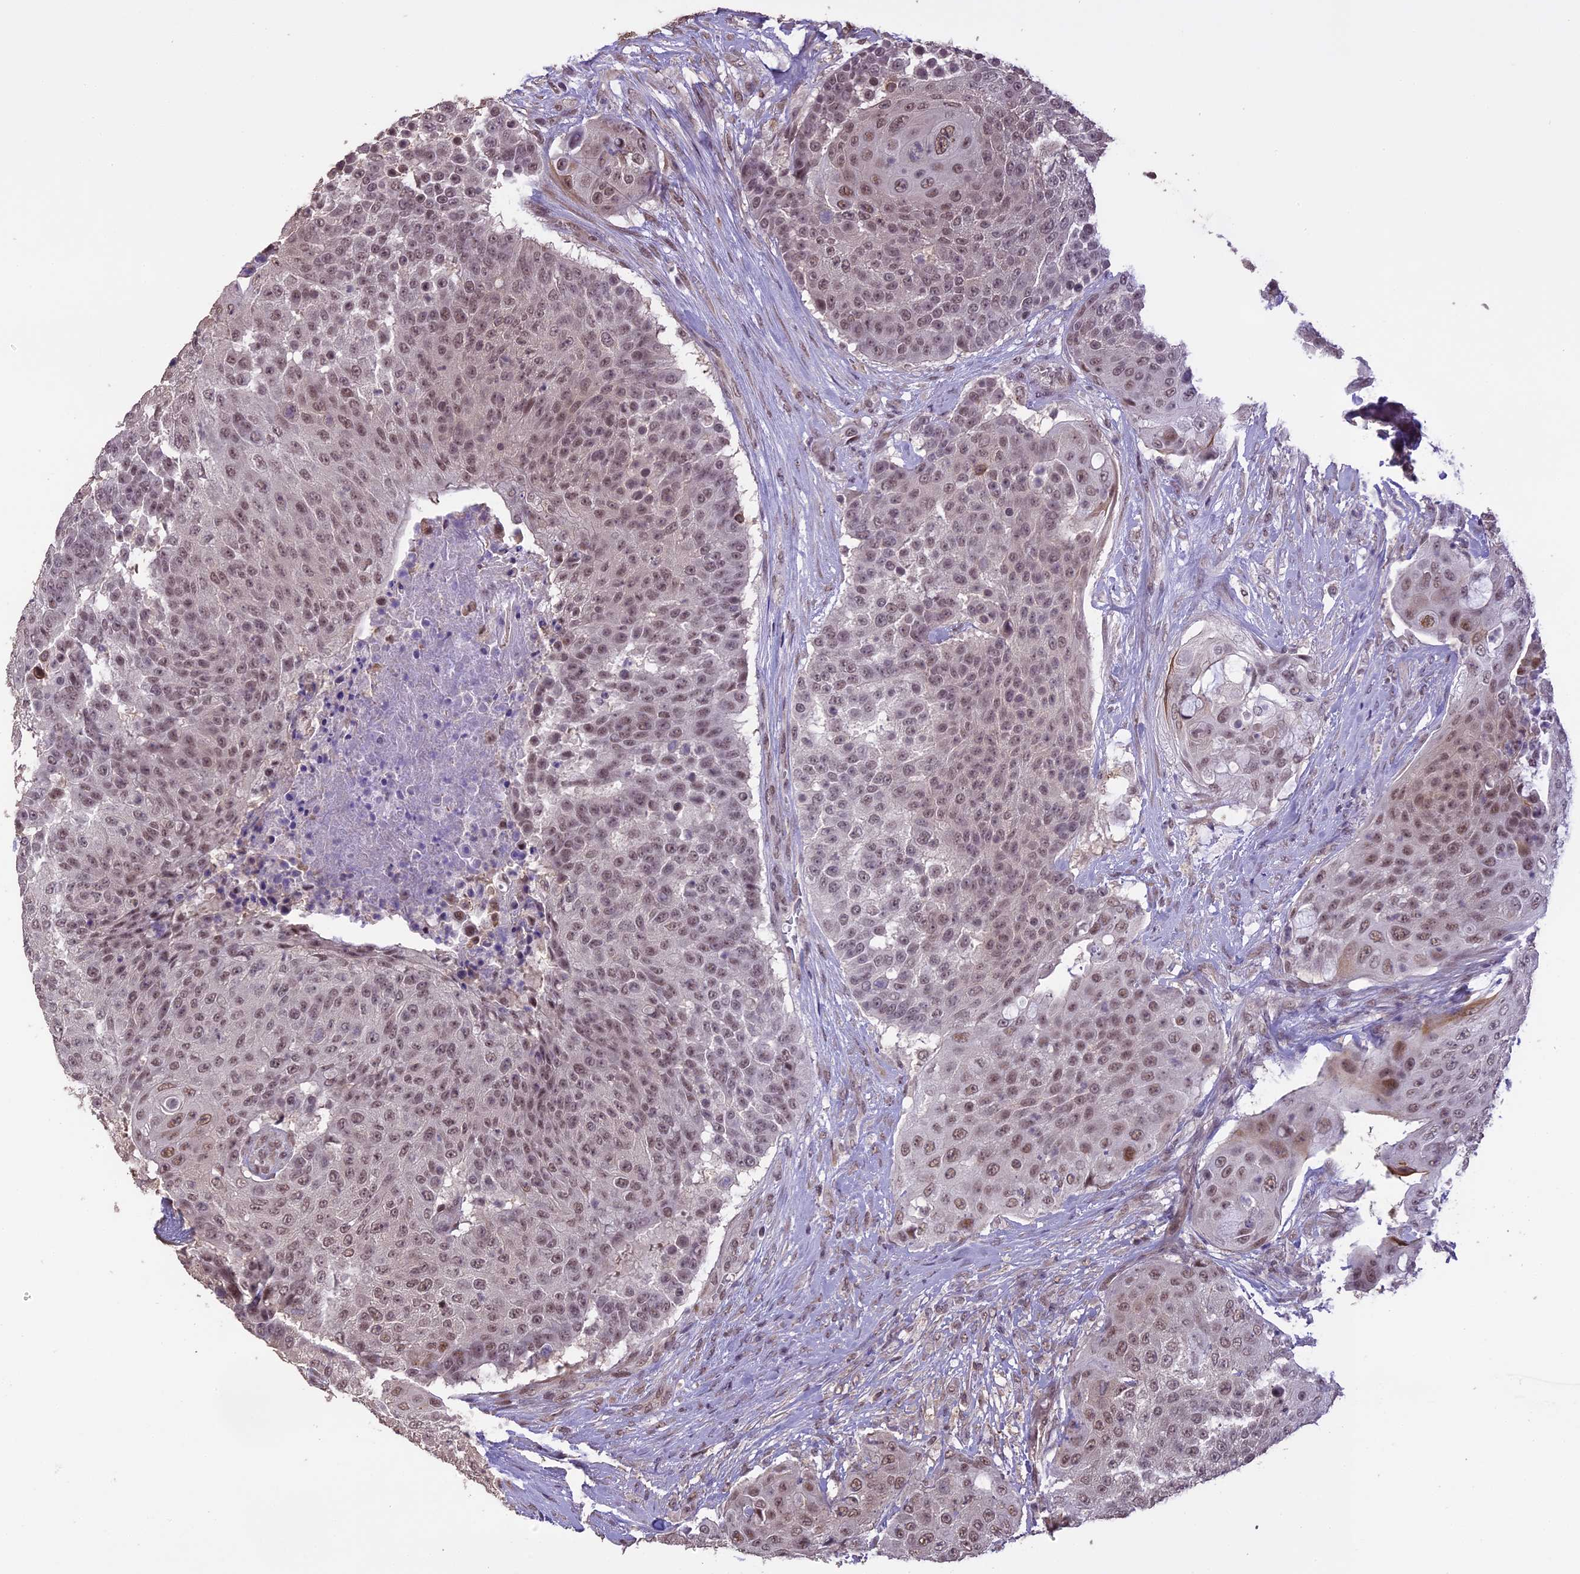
{"staining": {"intensity": "moderate", "quantity": "25%-75%", "location": "nuclear"}, "tissue": "urothelial cancer", "cell_type": "Tumor cells", "image_type": "cancer", "snomed": [{"axis": "morphology", "description": "Urothelial carcinoma, High grade"}, {"axis": "topography", "description": "Urinary bladder"}], "caption": "Human urothelial carcinoma (high-grade) stained for a protein (brown) exhibits moderate nuclear positive positivity in approximately 25%-75% of tumor cells.", "gene": "TIGD7", "patient": {"sex": "female", "age": 63}}